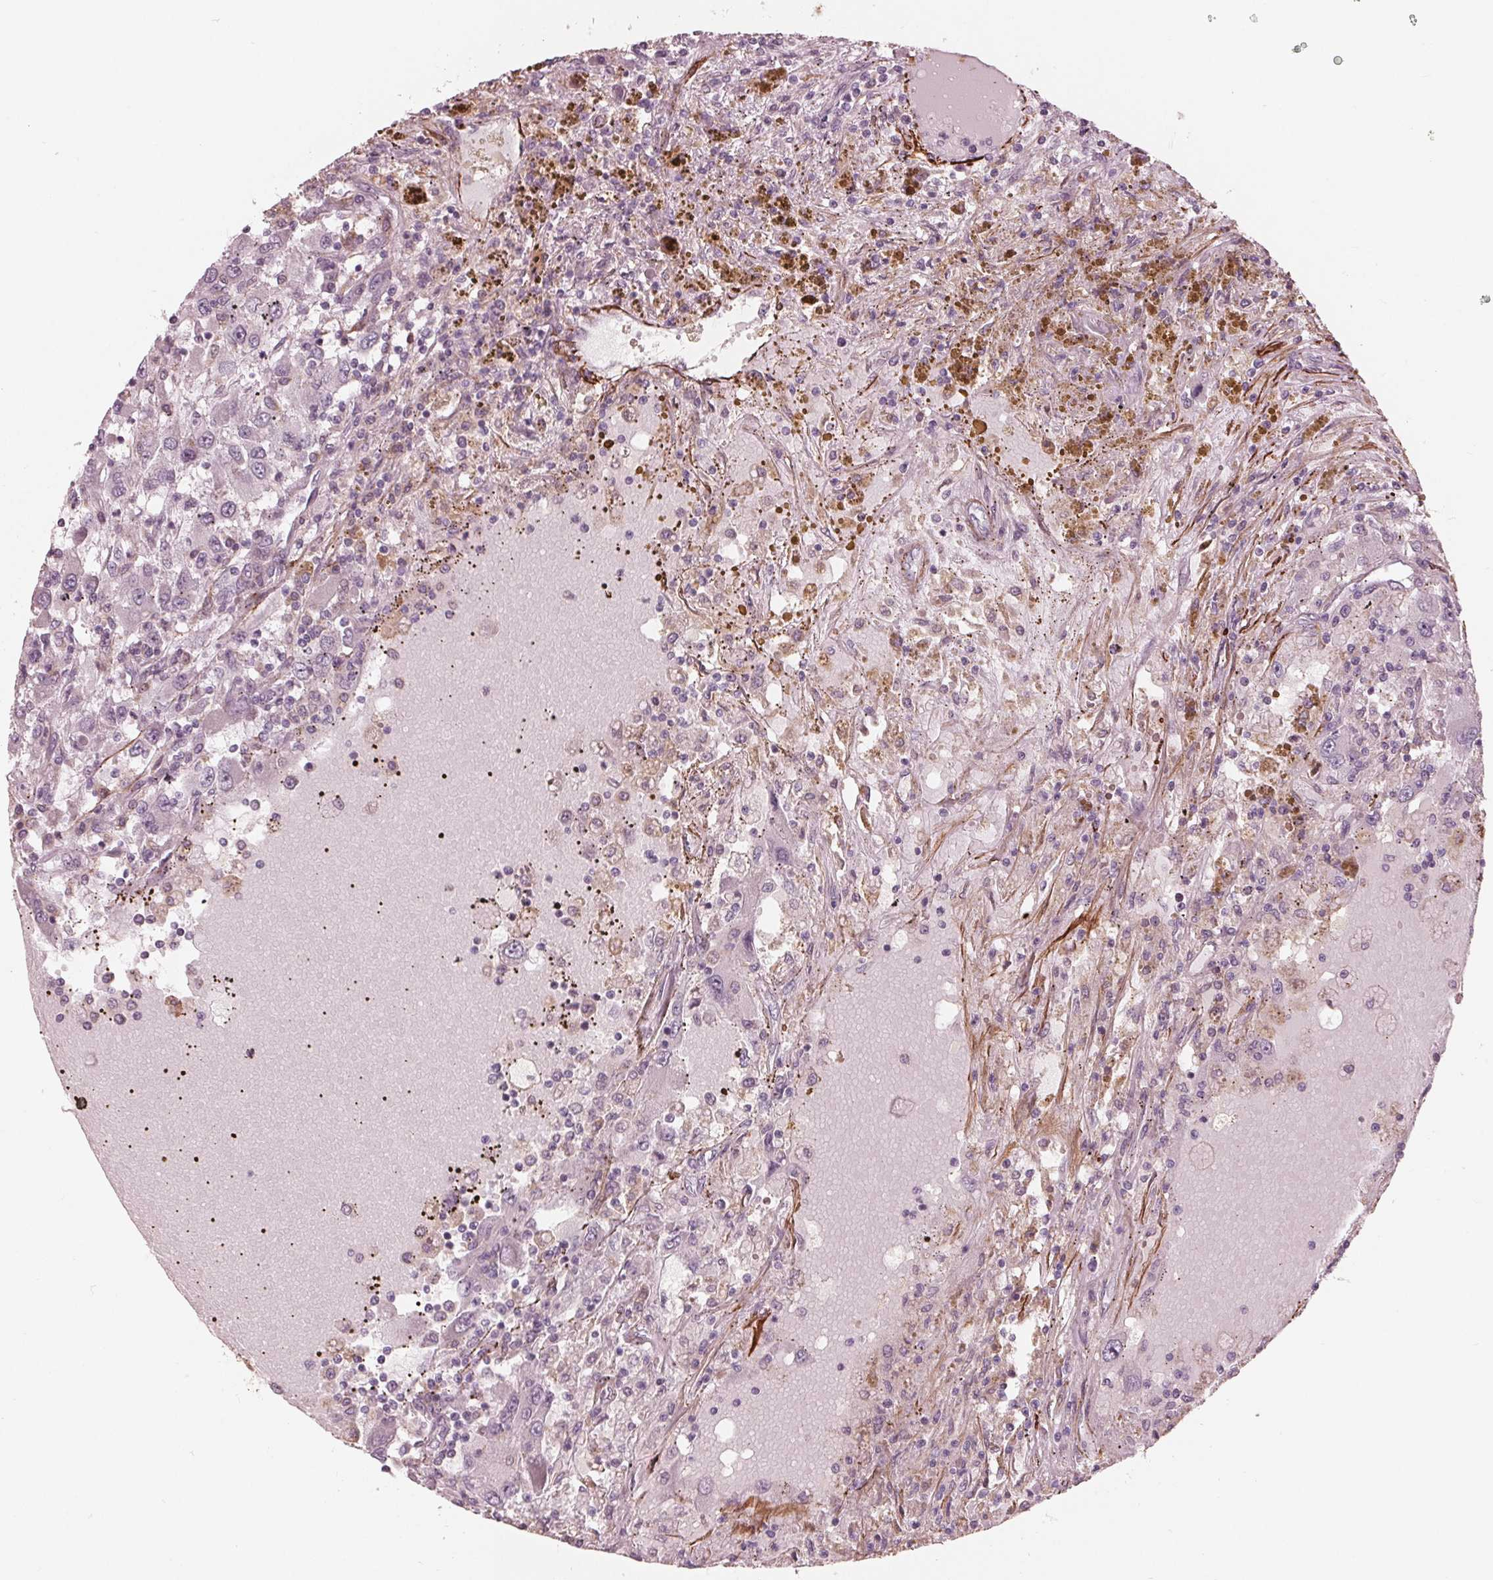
{"staining": {"intensity": "negative", "quantity": "none", "location": "none"}, "tissue": "renal cancer", "cell_type": "Tumor cells", "image_type": "cancer", "snomed": [{"axis": "morphology", "description": "Adenocarcinoma, NOS"}, {"axis": "topography", "description": "Kidney"}], "caption": "Immunohistochemical staining of renal cancer (adenocarcinoma) exhibits no significant positivity in tumor cells.", "gene": "MIER3", "patient": {"sex": "female", "age": 67}}